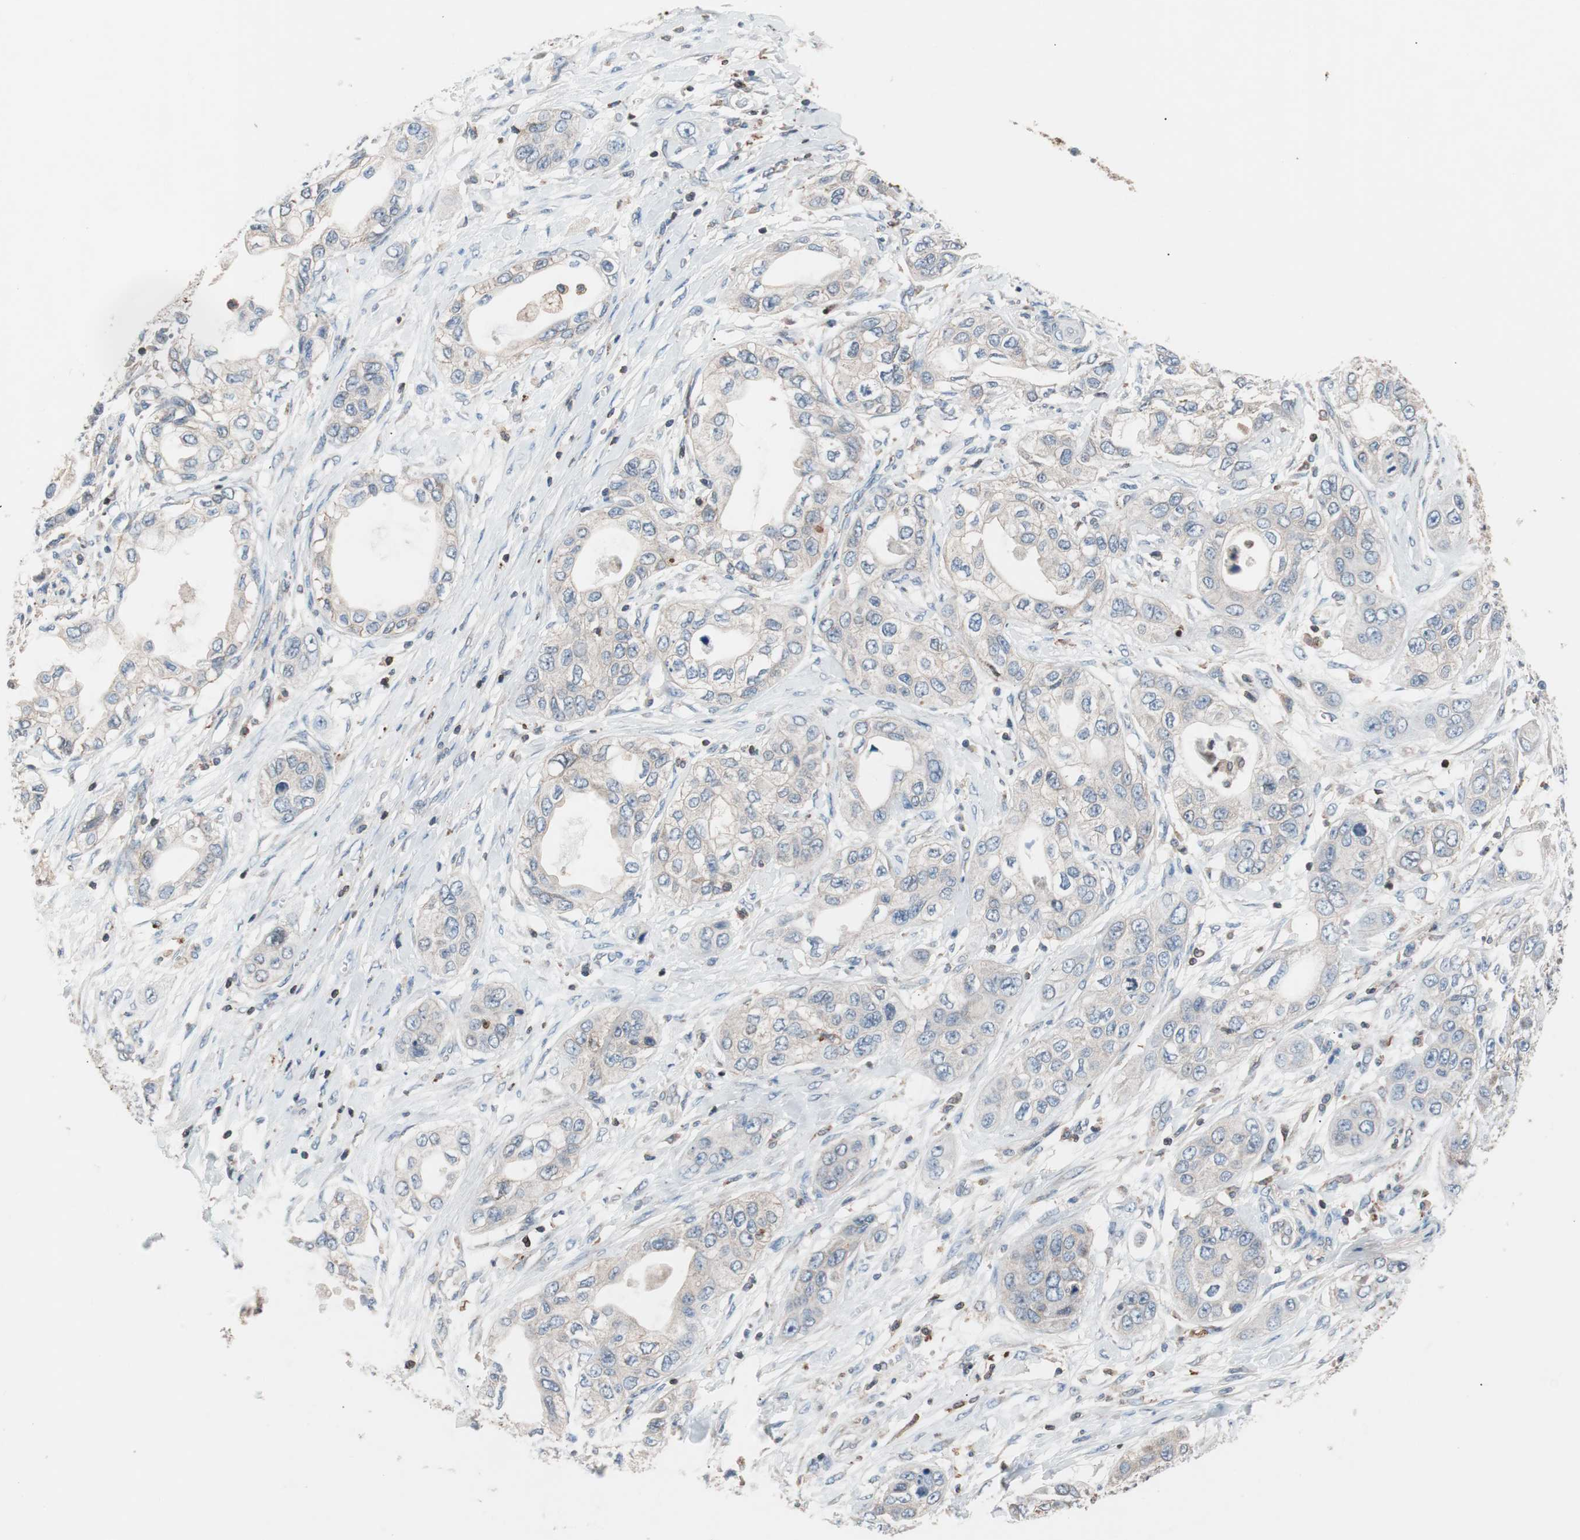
{"staining": {"intensity": "weak", "quantity": ">75%", "location": "cytoplasmic/membranous"}, "tissue": "pancreatic cancer", "cell_type": "Tumor cells", "image_type": "cancer", "snomed": [{"axis": "morphology", "description": "Adenocarcinoma, NOS"}, {"axis": "topography", "description": "Pancreas"}], "caption": "Immunohistochemistry image of human pancreatic adenocarcinoma stained for a protein (brown), which exhibits low levels of weak cytoplasmic/membranous positivity in approximately >75% of tumor cells.", "gene": "PIK3R1", "patient": {"sex": "female", "age": 70}}